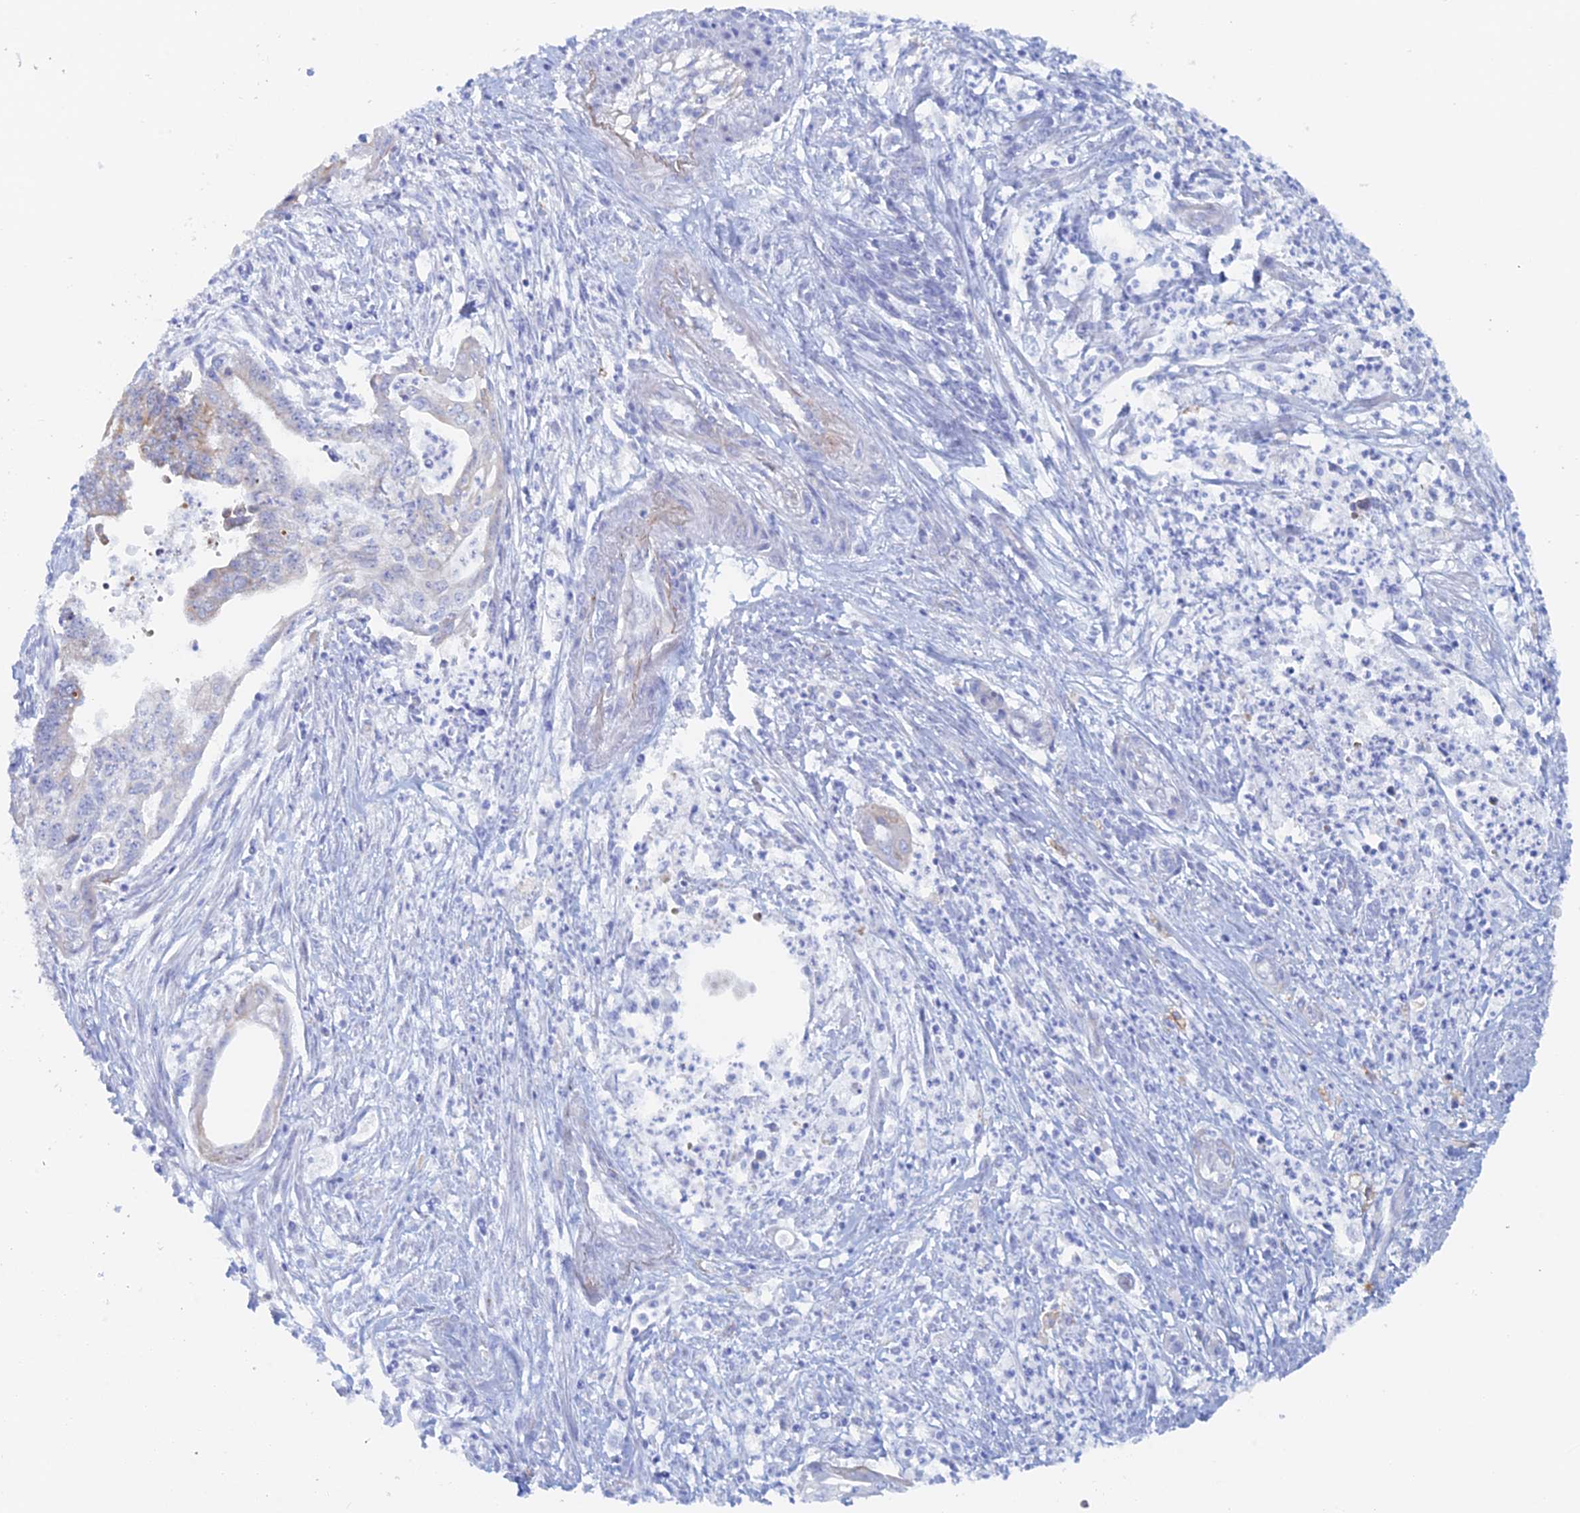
{"staining": {"intensity": "negative", "quantity": "none", "location": "none"}, "tissue": "endometrial cancer", "cell_type": "Tumor cells", "image_type": "cancer", "snomed": [{"axis": "morphology", "description": "Adenocarcinoma, NOS"}, {"axis": "topography", "description": "Endometrium"}], "caption": "Tumor cells are negative for protein expression in human adenocarcinoma (endometrial). (DAB (3,3'-diaminobenzidine) immunohistochemistry (IHC) visualized using brightfield microscopy, high magnification).", "gene": "COG7", "patient": {"sex": "female", "age": 73}}